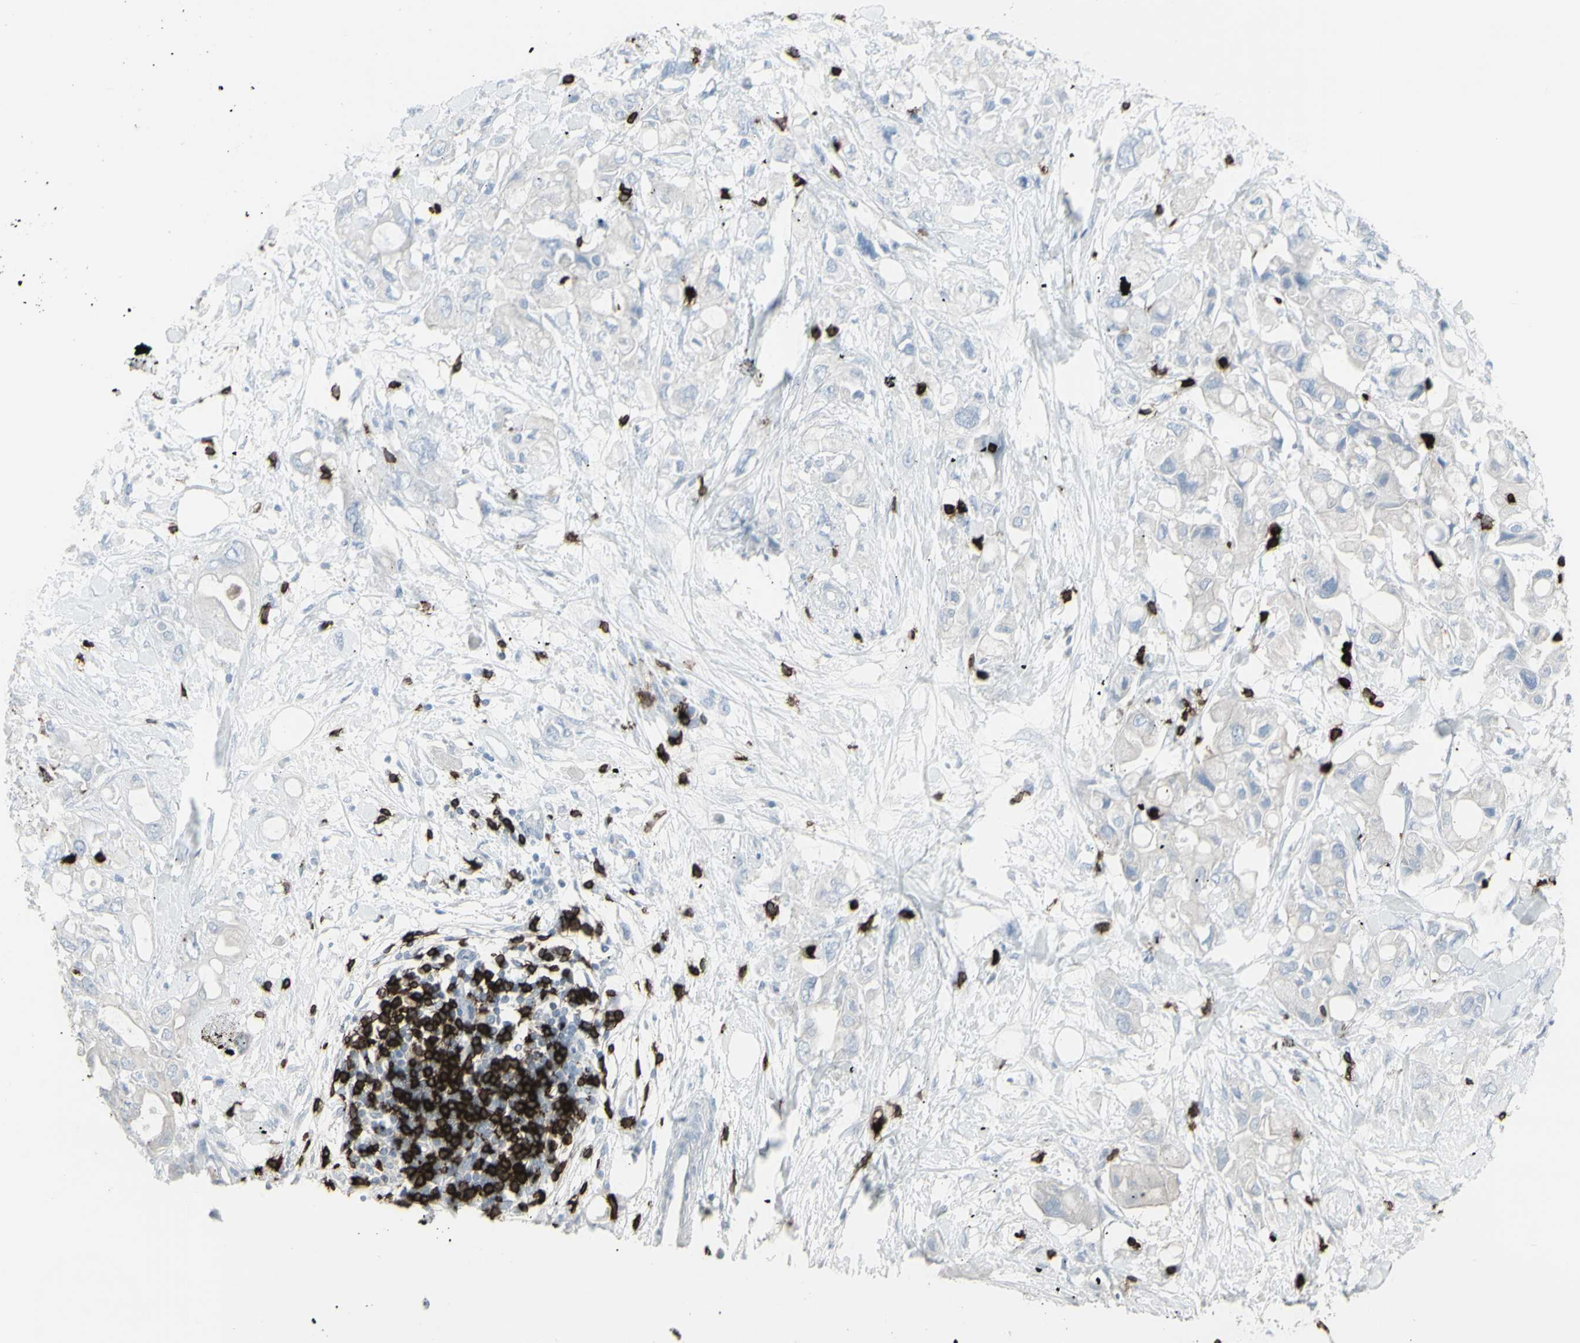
{"staining": {"intensity": "negative", "quantity": "none", "location": "none"}, "tissue": "pancreatic cancer", "cell_type": "Tumor cells", "image_type": "cancer", "snomed": [{"axis": "morphology", "description": "Adenocarcinoma, NOS"}, {"axis": "topography", "description": "Pancreas"}], "caption": "The histopathology image displays no staining of tumor cells in pancreatic cancer.", "gene": "CD247", "patient": {"sex": "female", "age": 56}}